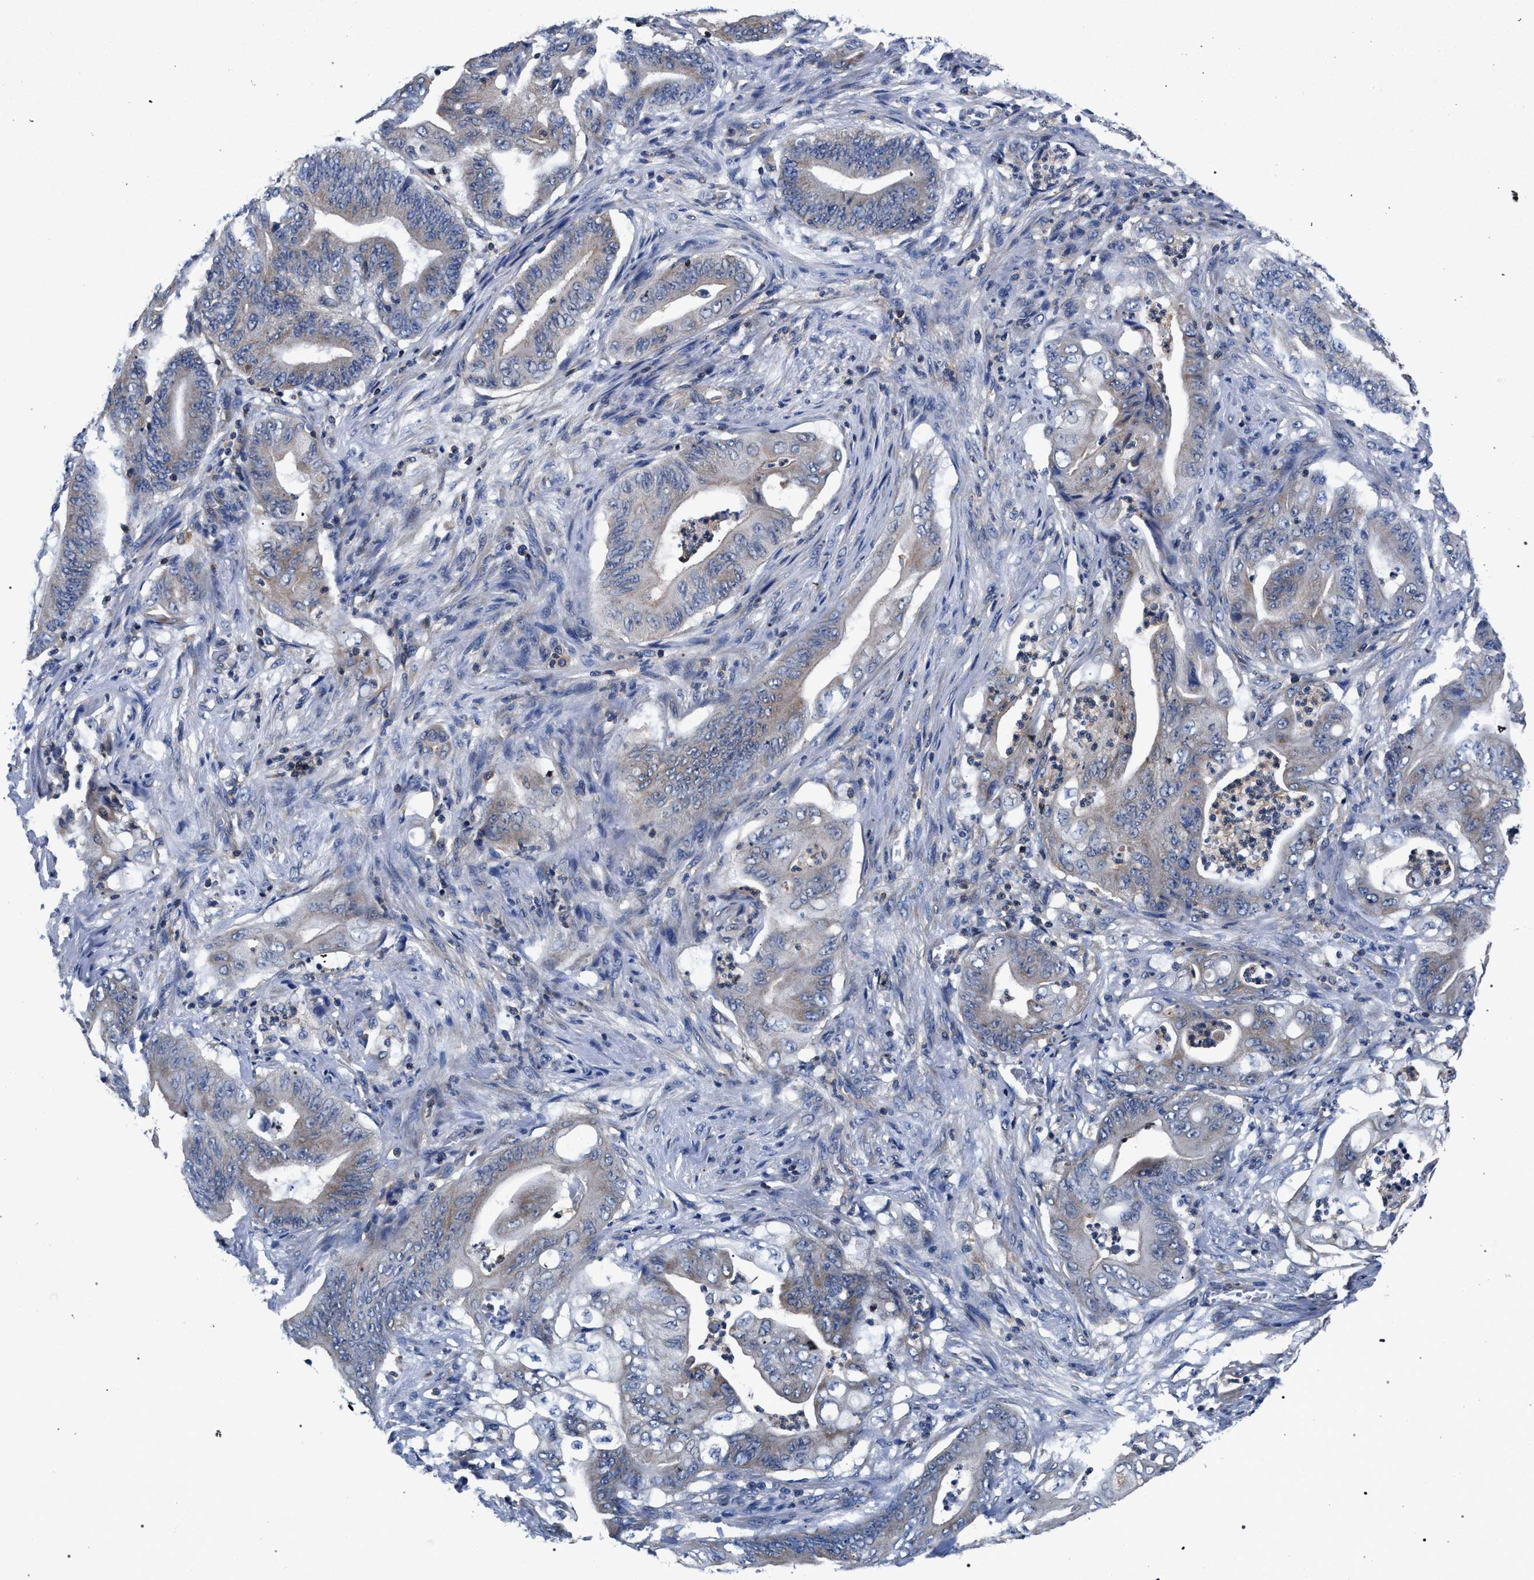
{"staining": {"intensity": "negative", "quantity": "none", "location": "none"}, "tissue": "stomach cancer", "cell_type": "Tumor cells", "image_type": "cancer", "snomed": [{"axis": "morphology", "description": "Adenocarcinoma, NOS"}, {"axis": "topography", "description": "Stomach"}], "caption": "The IHC image has no significant expression in tumor cells of adenocarcinoma (stomach) tissue.", "gene": "LASP1", "patient": {"sex": "female", "age": 73}}